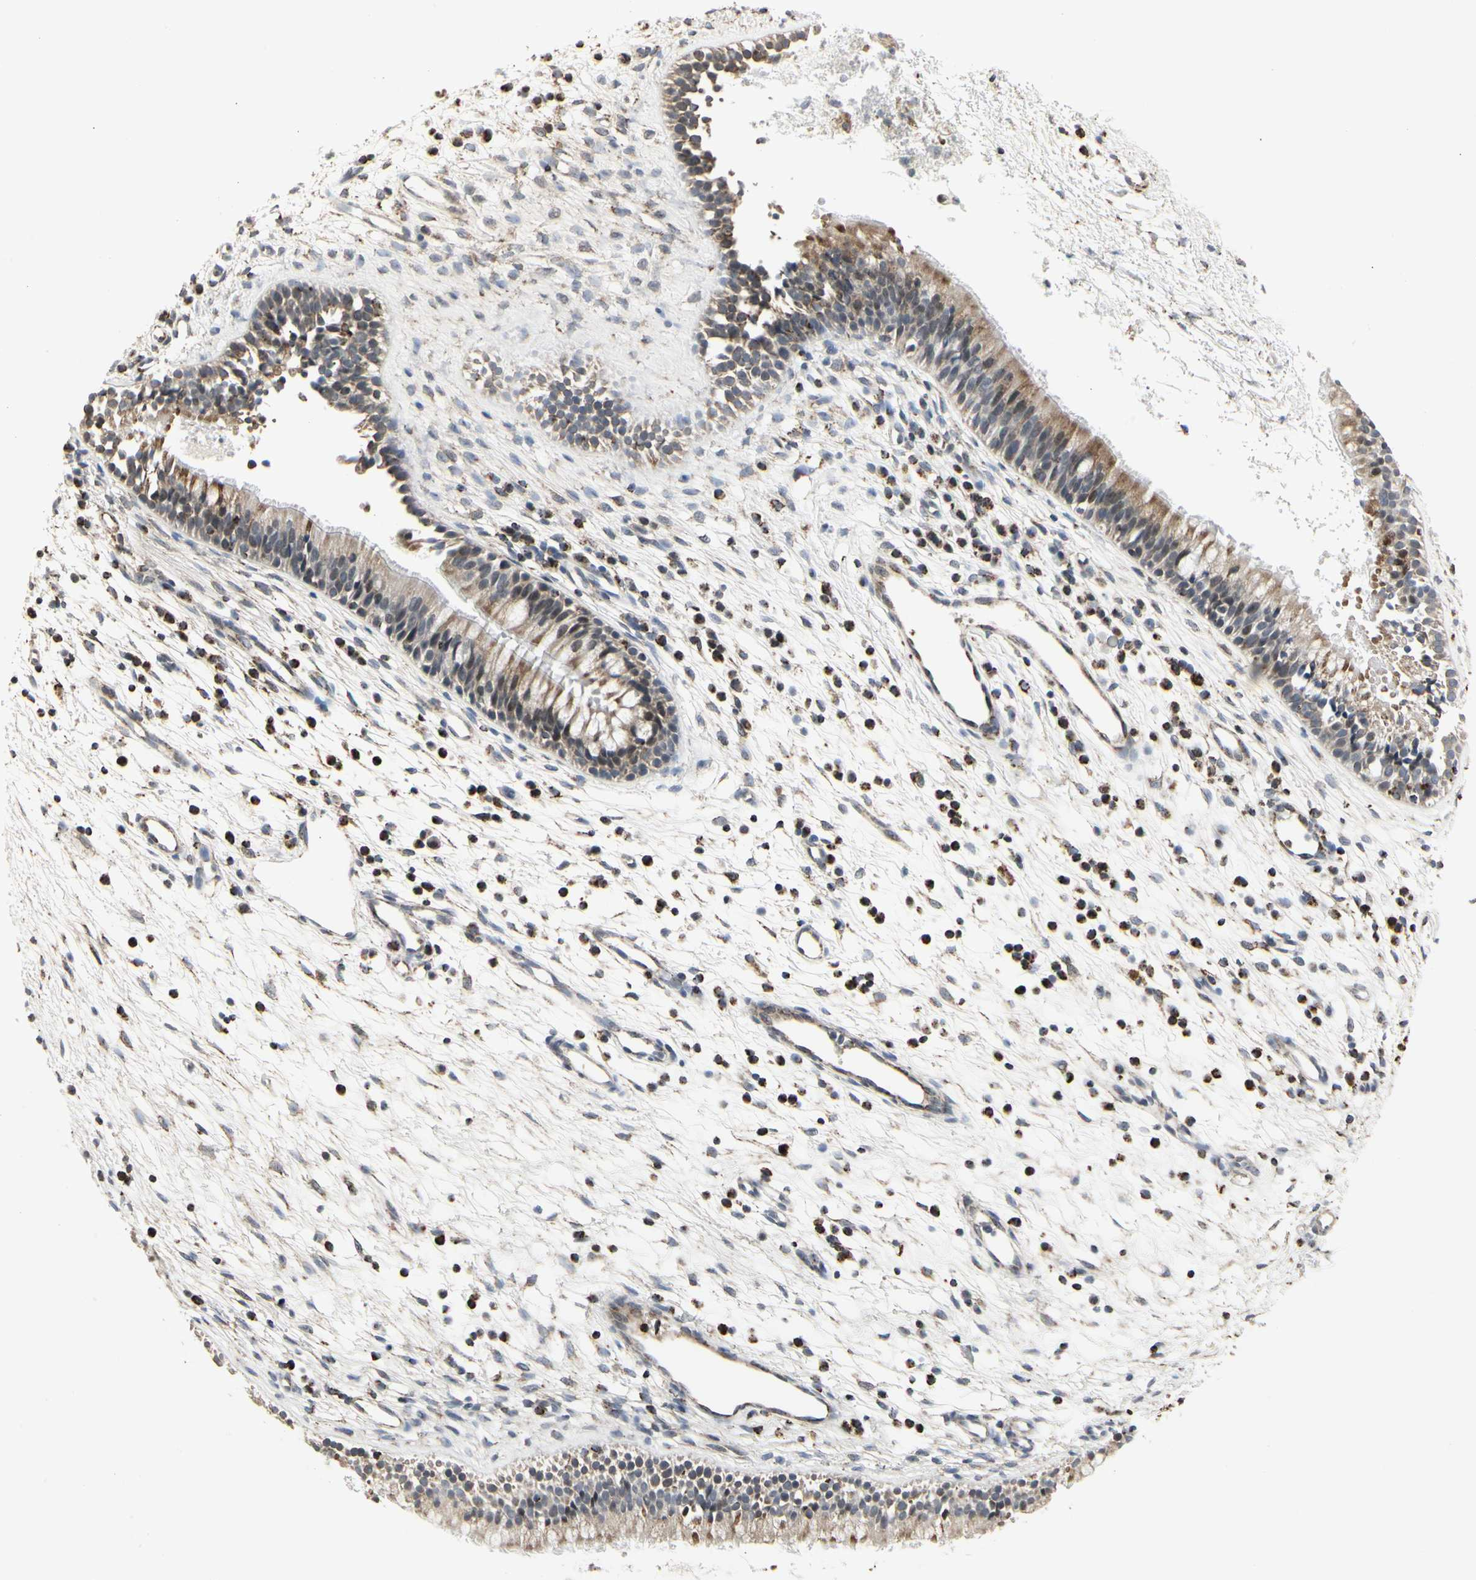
{"staining": {"intensity": "moderate", "quantity": ">75%", "location": "cytoplasmic/membranous"}, "tissue": "nasopharynx", "cell_type": "Respiratory epithelial cells", "image_type": "normal", "snomed": [{"axis": "morphology", "description": "Normal tissue, NOS"}, {"axis": "topography", "description": "Nasopharynx"}], "caption": "This is a histology image of IHC staining of unremarkable nasopharynx, which shows moderate positivity in the cytoplasmic/membranous of respiratory epithelial cells.", "gene": "TMEM176A", "patient": {"sex": "male", "age": 21}}